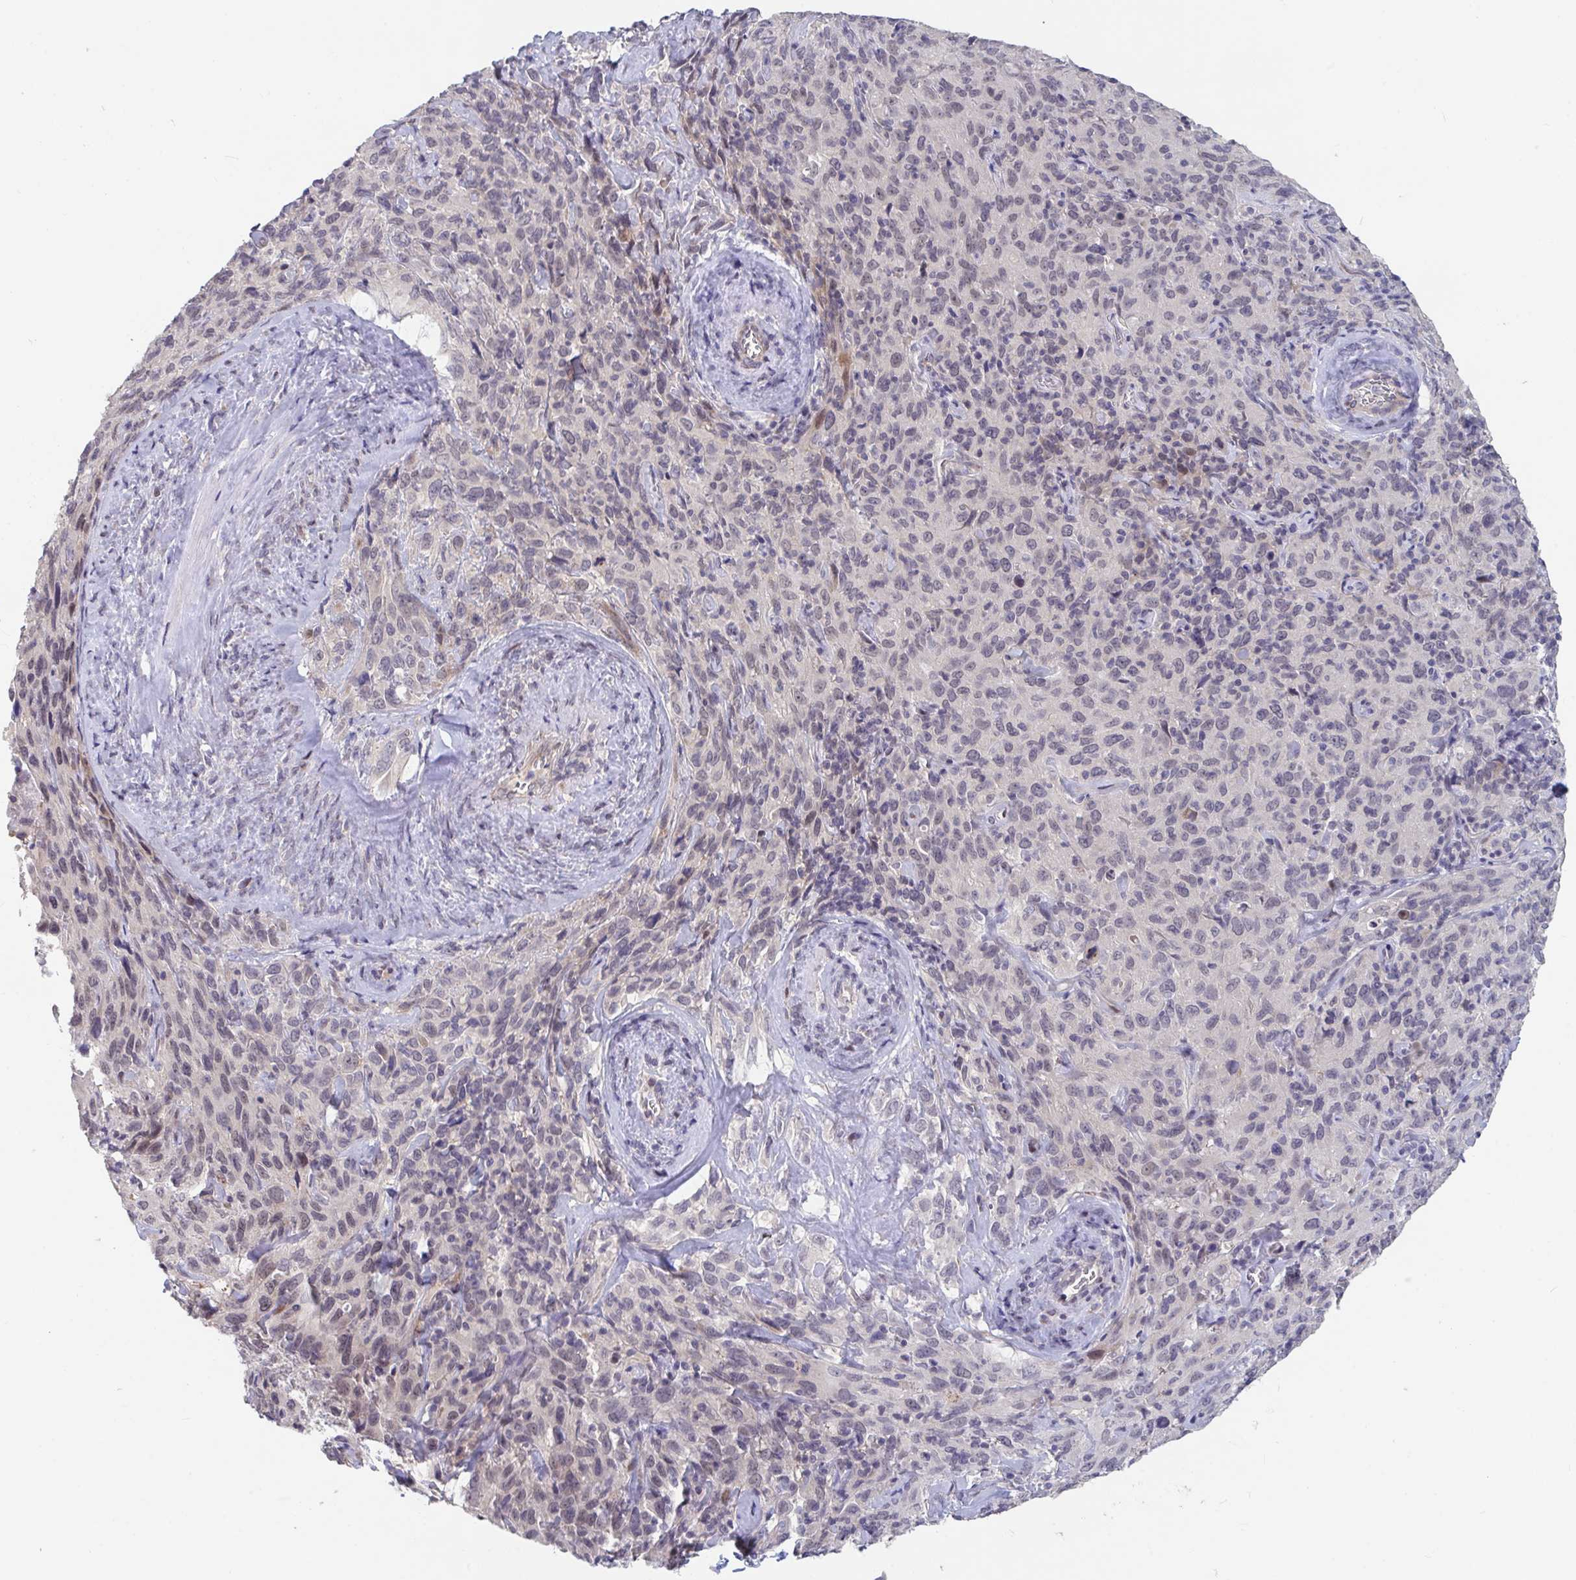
{"staining": {"intensity": "negative", "quantity": "none", "location": "none"}, "tissue": "cervical cancer", "cell_type": "Tumor cells", "image_type": "cancer", "snomed": [{"axis": "morphology", "description": "Normal tissue, NOS"}, {"axis": "morphology", "description": "Squamous cell carcinoma, NOS"}, {"axis": "topography", "description": "Cervix"}], "caption": "This is an IHC histopathology image of human cervical squamous cell carcinoma. There is no positivity in tumor cells.", "gene": "FAM156B", "patient": {"sex": "female", "age": 51}}